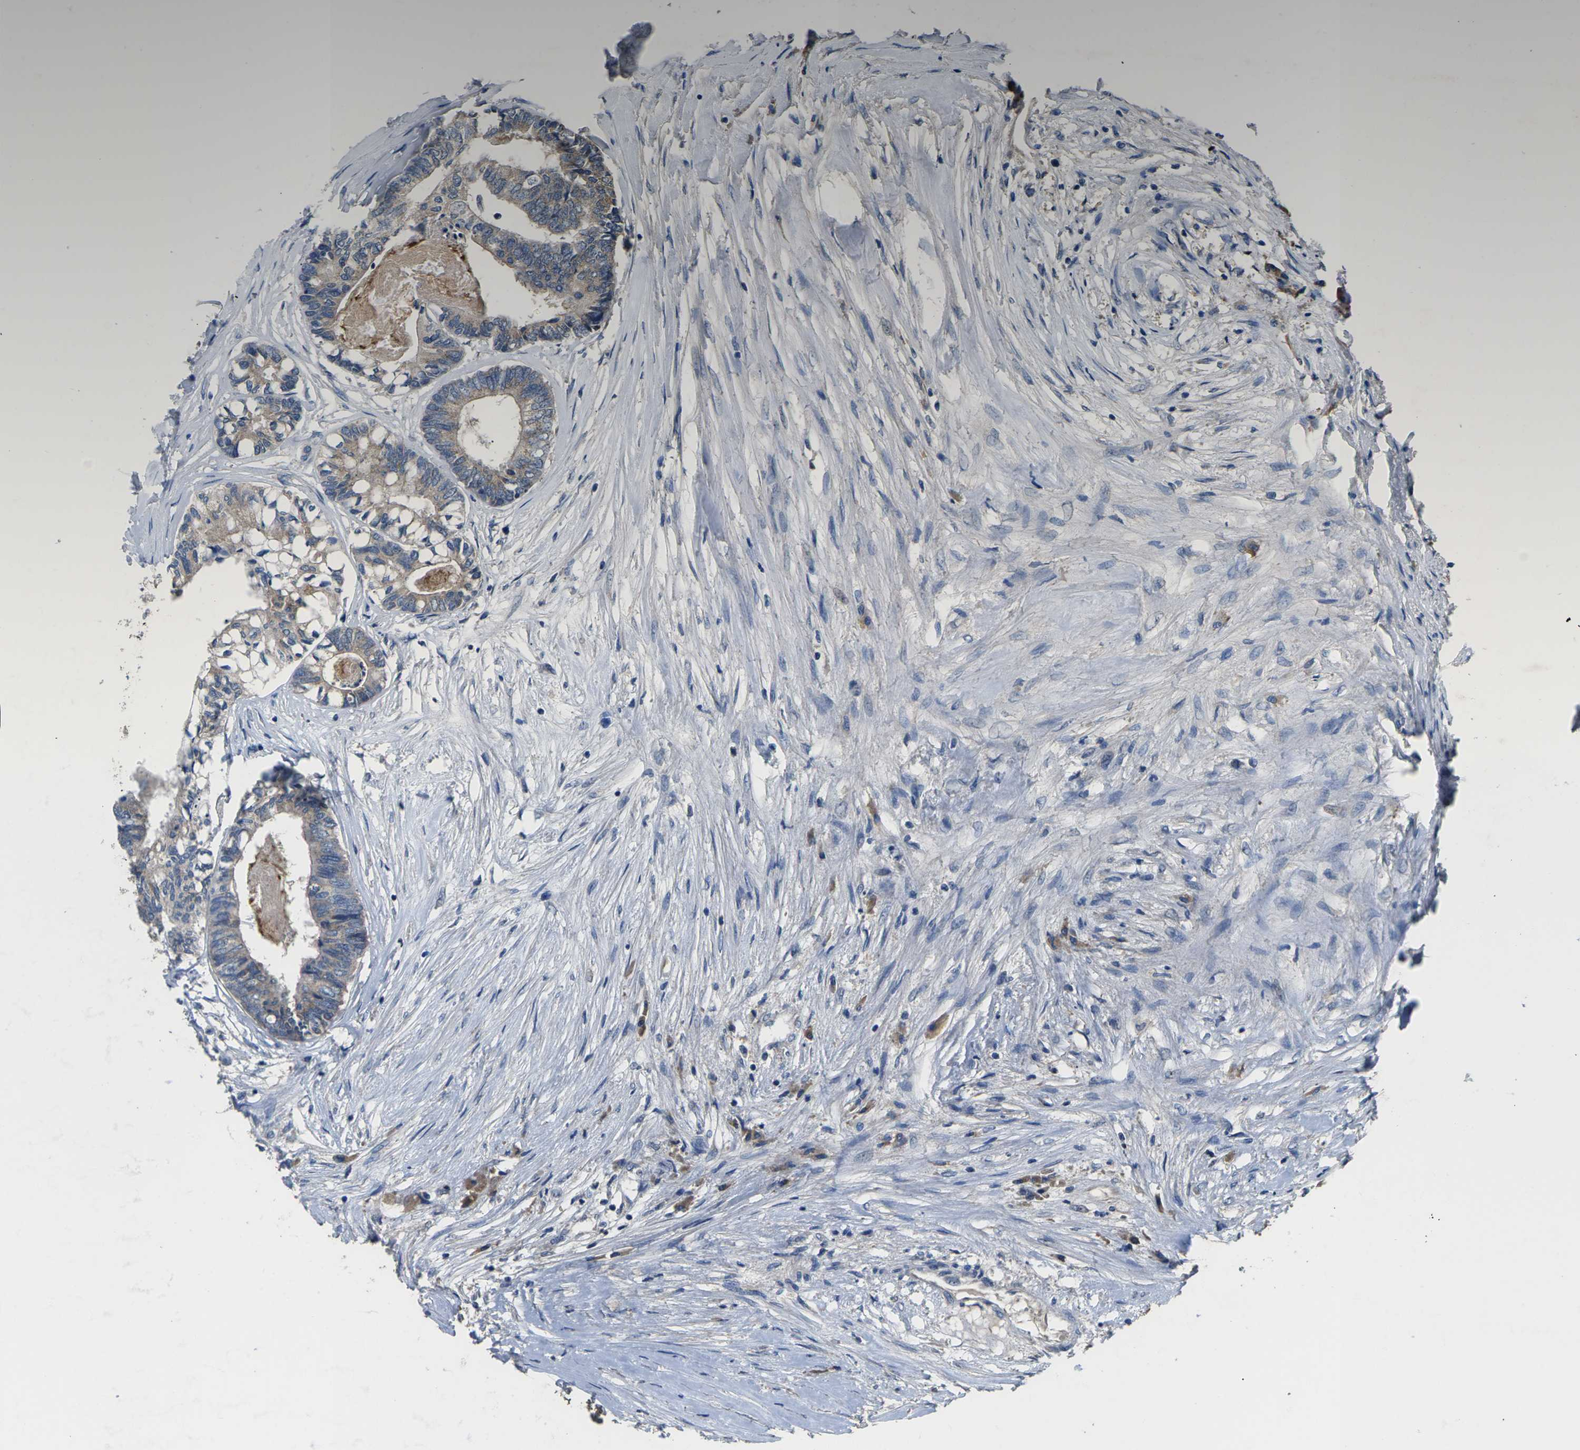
{"staining": {"intensity": "weak", "quantity": "25%-75%", "location": "cytoplasmic/membranous"}, "tissue": "colorectal cancer", "cell_type": "Tumor cells", "image_type": "cancer", "snomed": [{"axis": "morphology", "description": "Adenocarcinoma, NOS"}, {"axis": "topography", "description": "Rectum"}], "caption": "This is a micrograph of immunohistochemistry staining of adenocarcinoma (colorectal), which shows weak staining in the cytoplasmic/membranous of tumor cells.", "gene": "B4GAT1", "patient": {"sex": "male", "age": 63}}